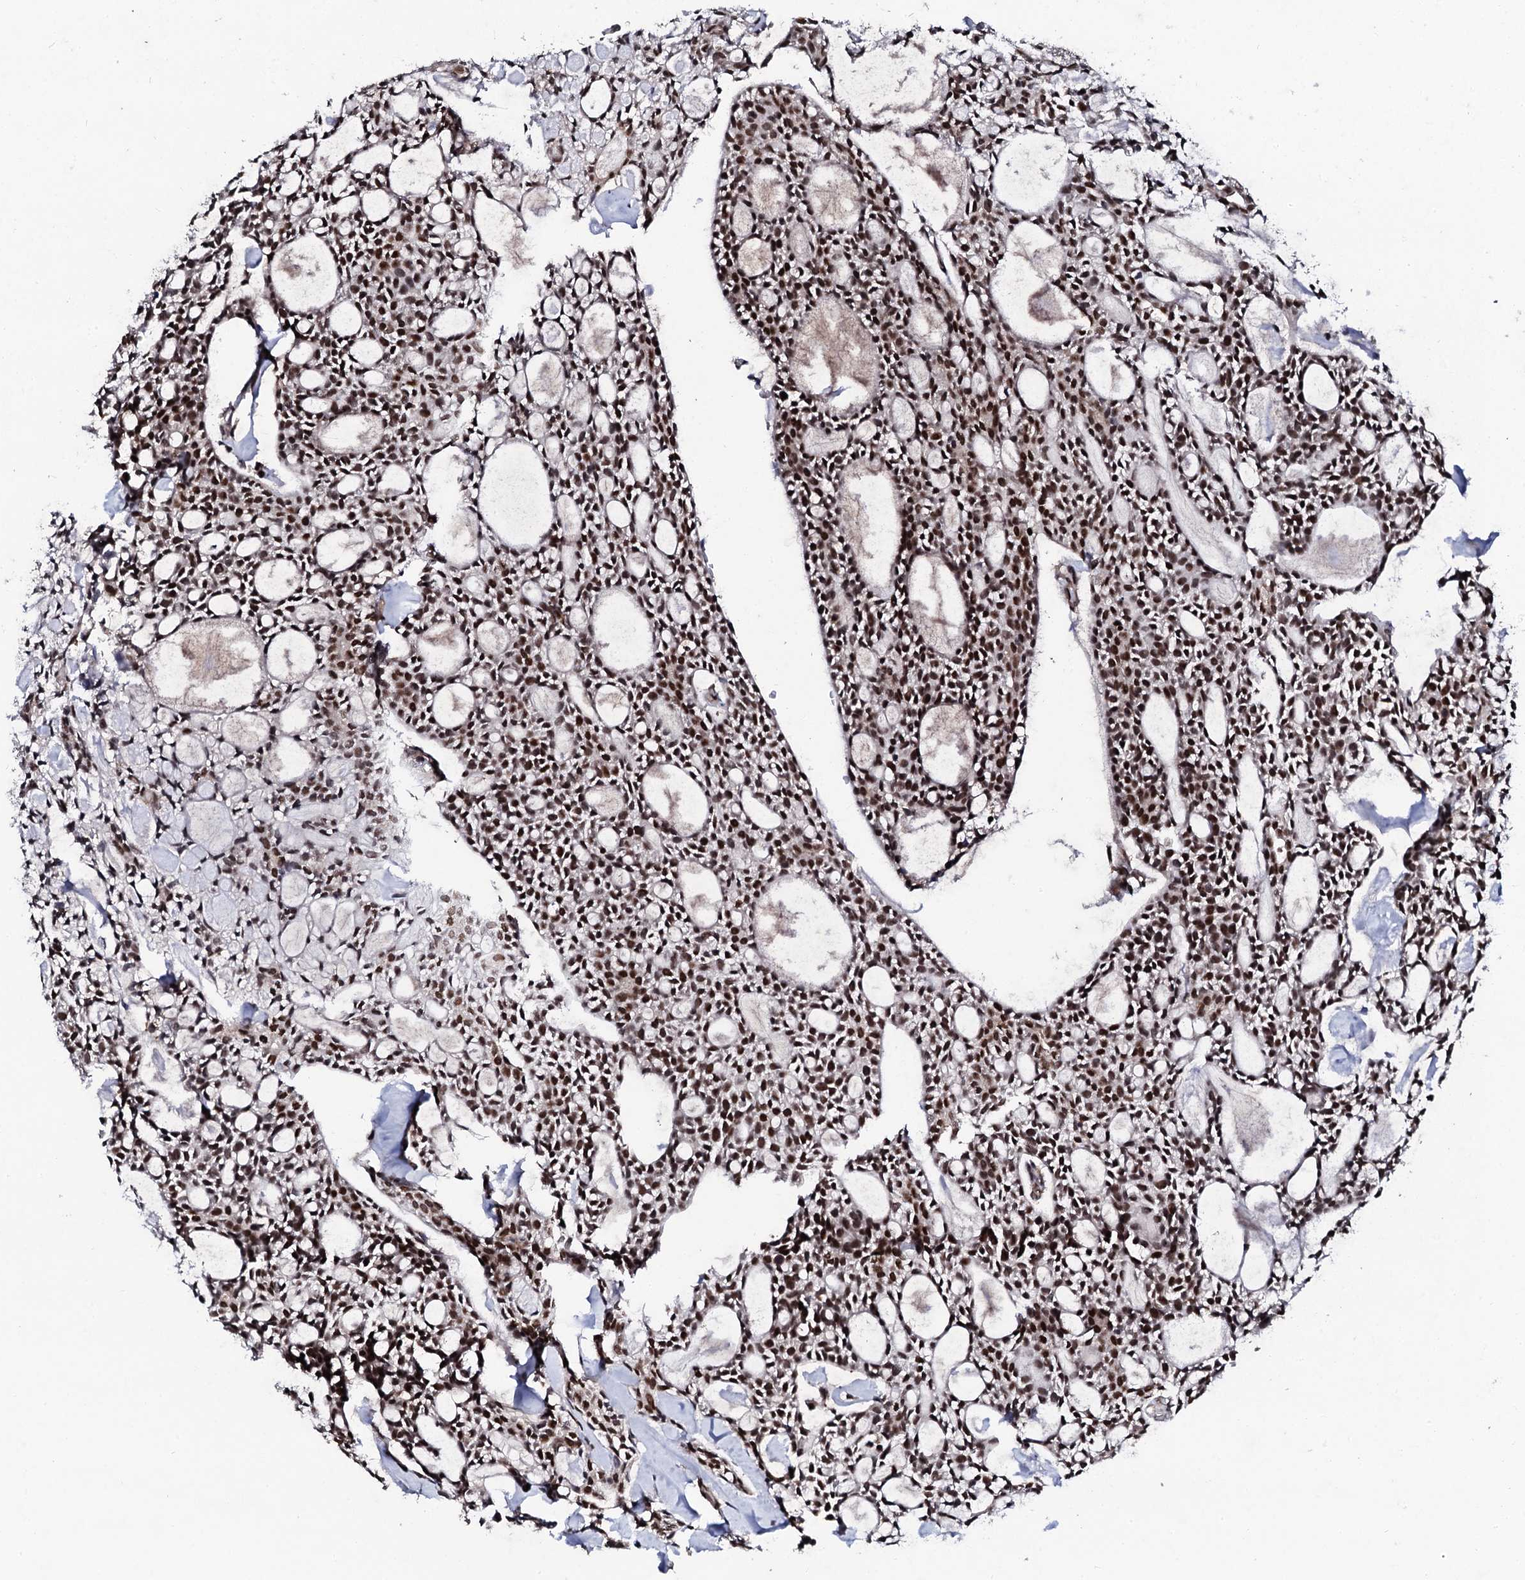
{"staining": {"intensity": "strong", "quantity": ">75%", "location": "nuclear"}, "tissue": "head and neck cancer", "cell_type": "Tumor cells", "image_type": "cancer", "snomed": [{"axis": "morphology", "description": "Adenocarcinoma, NOS"}, {"axis": "topography", "description": "Salivary gland"}, {"axis": "topography", "description": "Head-Neck"}], "caption": "Head and neck cancer (adenocarcinoma) was stained to show a protein in brown. There is high levels of strong nuclear staining in approximately >75% of tumor cells. (DAB (3,3'-diaminobenzidine) = brown stain, brightfield microscopy at high magnification).", "gene": "CSTF3", "patient": {"sex": "male", "age": 55}}